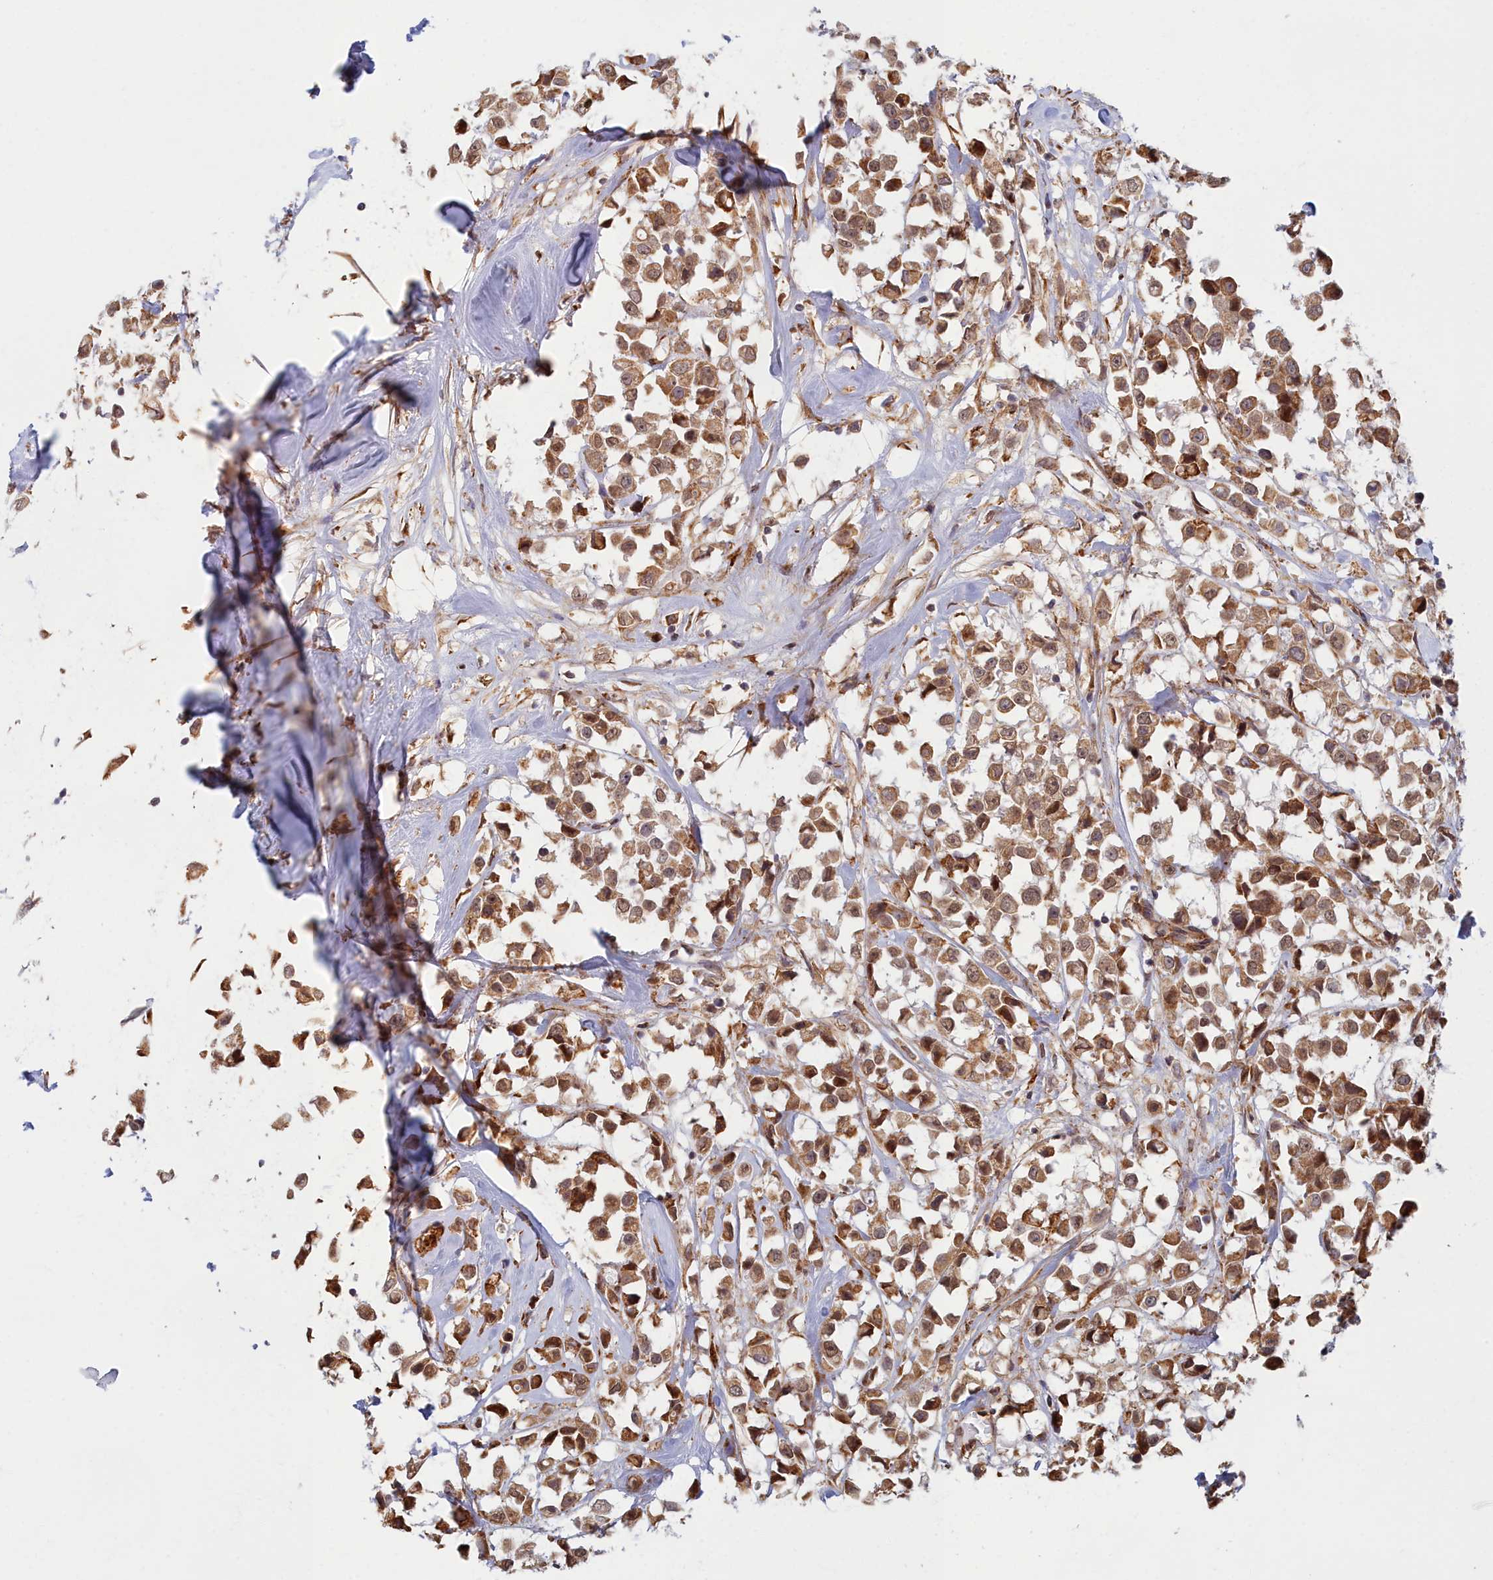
{"staining": {"intensity": "moderate", "quantity": ">75%", "location": "cytoplasmic/membranous,nuclear"}, "tissue": "breast cancer", "cell_type": "Tumor cells", "image_type": "cancer", "snomed": [{"axis": "morphology", "description": "Duct carcinoma"}, {"axis": "topography", "description": "Breast"}], "caption": "Immunohistochemistry (DAB (3,3'-diaminobenzidine)) staining of human breast cancer shows moderate cytoplasmic/membranous and nuclear protein positivity in about >75% of tumor cells.", "gene": "MAK16", "patient": {"sex": "female", "age": 61}}